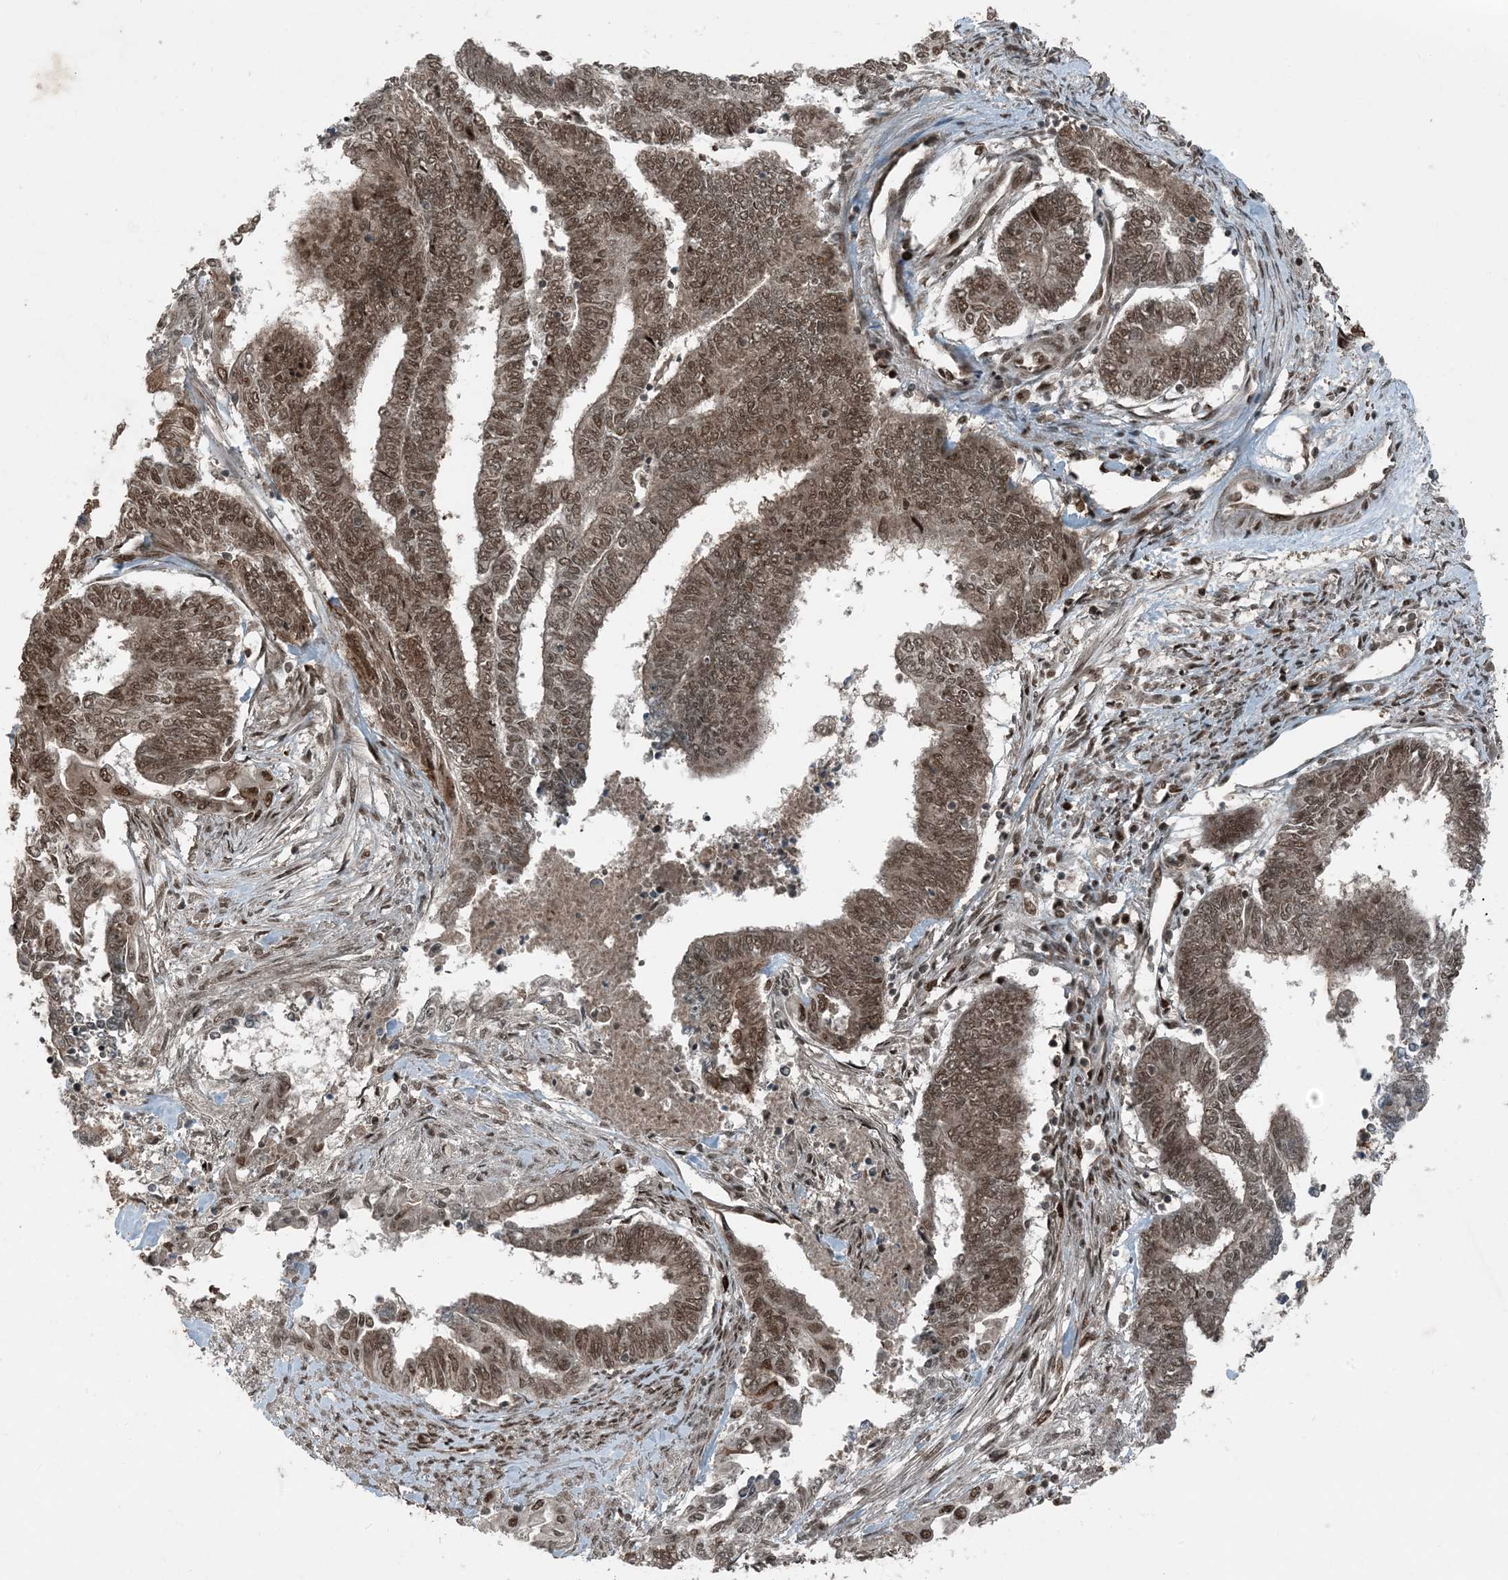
{"staining": {"intensity": "moderate", "quantity": ">75%", "location": "nuclear"}, "tissue": "endometrial cancer", "cell_type": "Tumor cells", "image_type": "cancer", "snomed": [{"axis": "morphology", "description": "Adenocarcinoma, NOS"}, {"axis": "topography", "description": "Uterus"}, {"axis": "topography", "description": "Endometrium"}], "caption": "IHC image of neoplastic tissue: human endometrial adenocarcinoma stained using immunohistochemistry exhibits medium levels of moderate protein expression localized specifically in the nuclear of tumor cells, appearing as a nuclear brown color.", "gene": "TRAPPC12", "patient": {"sex": "female", "age": 70}}